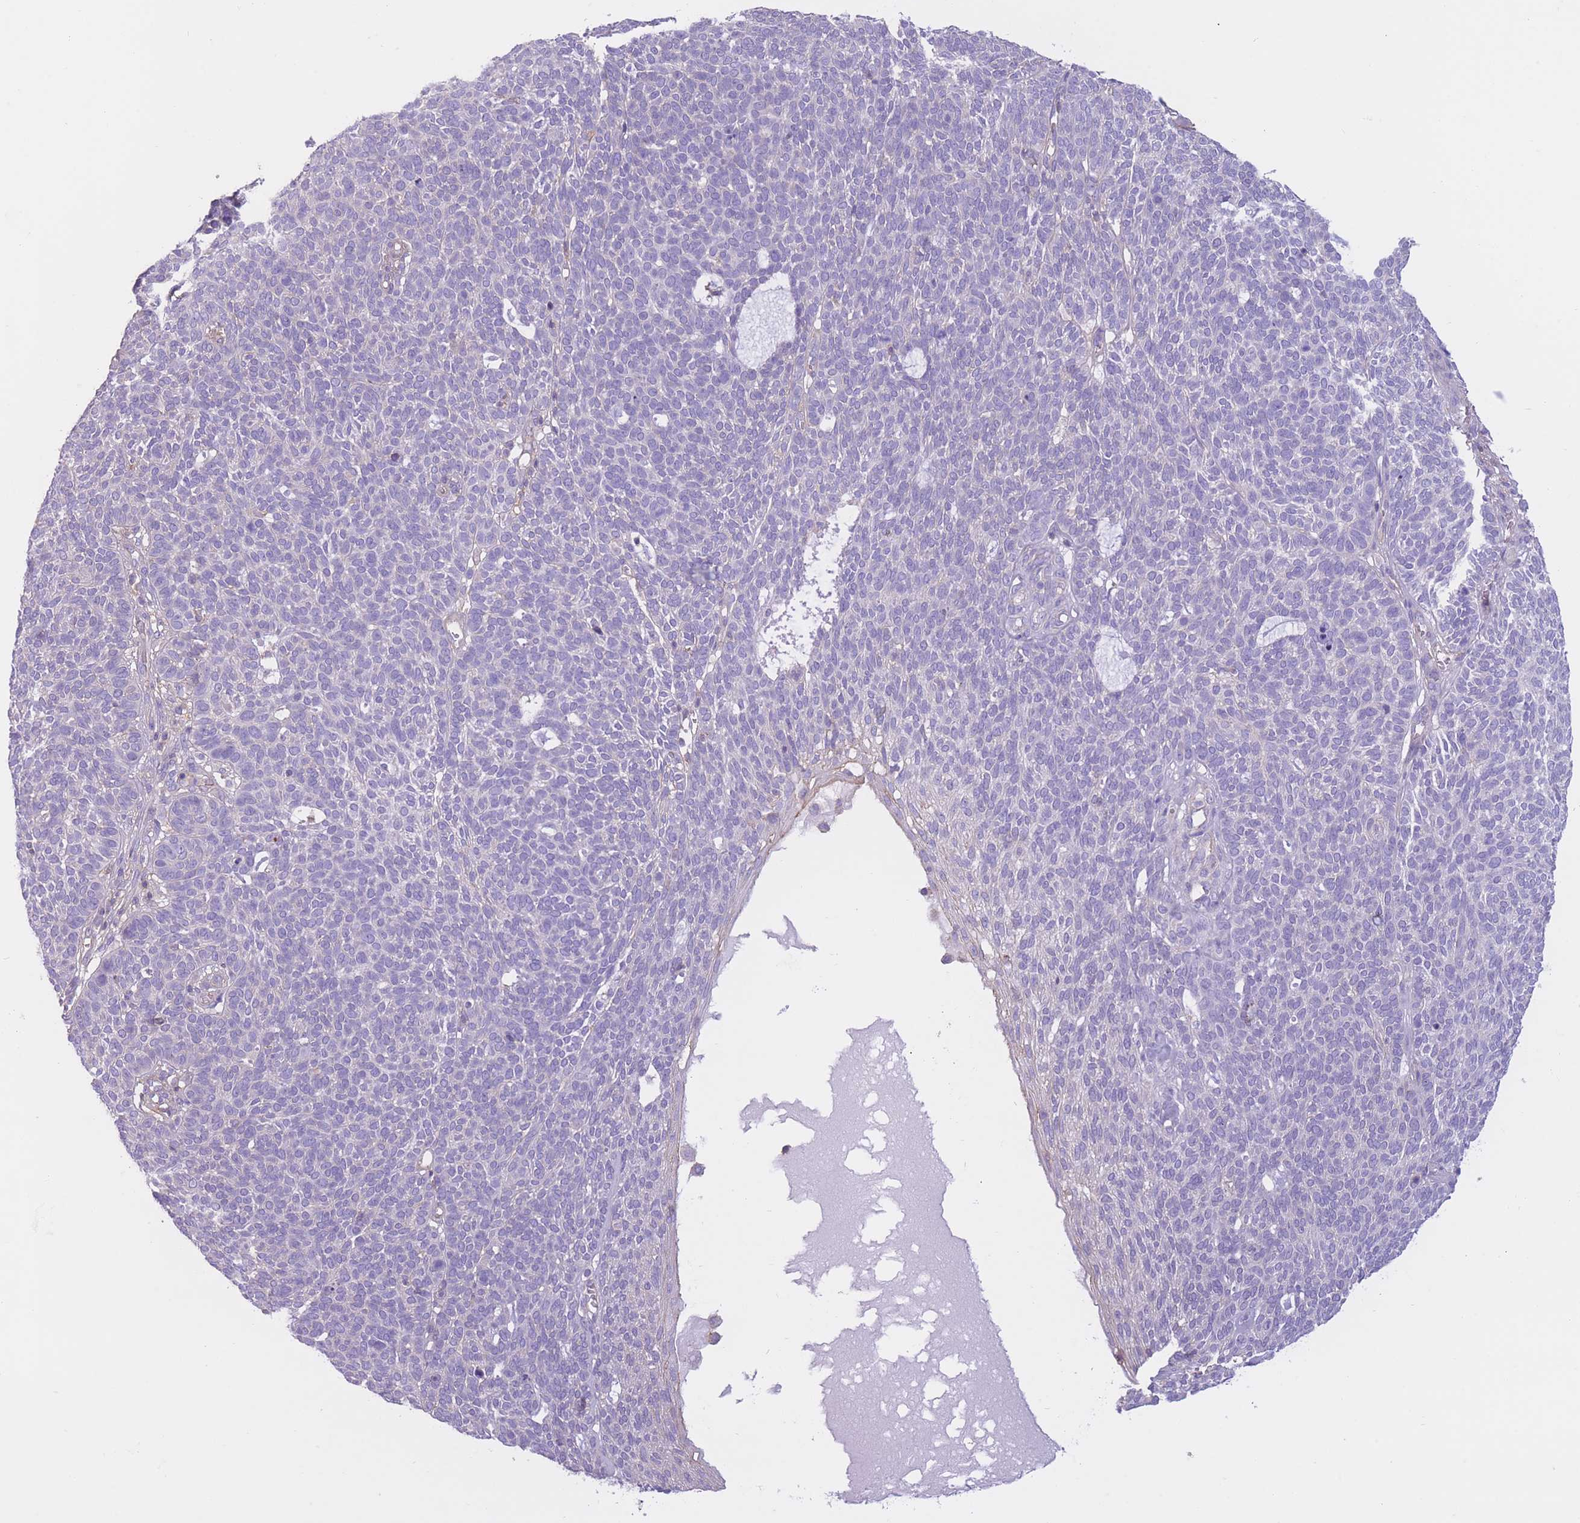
{"staining": {"intensity": "negative", "quantity": "none", "location": "none"}, "tissue": "skin cancer", "cell_type": "Tumor cells", "image_type": "cancer", "snomed": [{"axis": "morphology", "description": "Squamous cell carcinoma, NOS"}, {"axis": "topography", "description": "Skin"}], "caption": "DAB immunohistochemical staining of human skin cancer exhibits no significant positivity in tumor cells. Brightfield microscopy of immunohistochemistry stained with DAB (3,3'-diaminobenzidine) (brown) and hematoxylin (blue), captured at high magnification.", "gene": "PDHA1", "patient": {"sex": "female", "age": 90}}